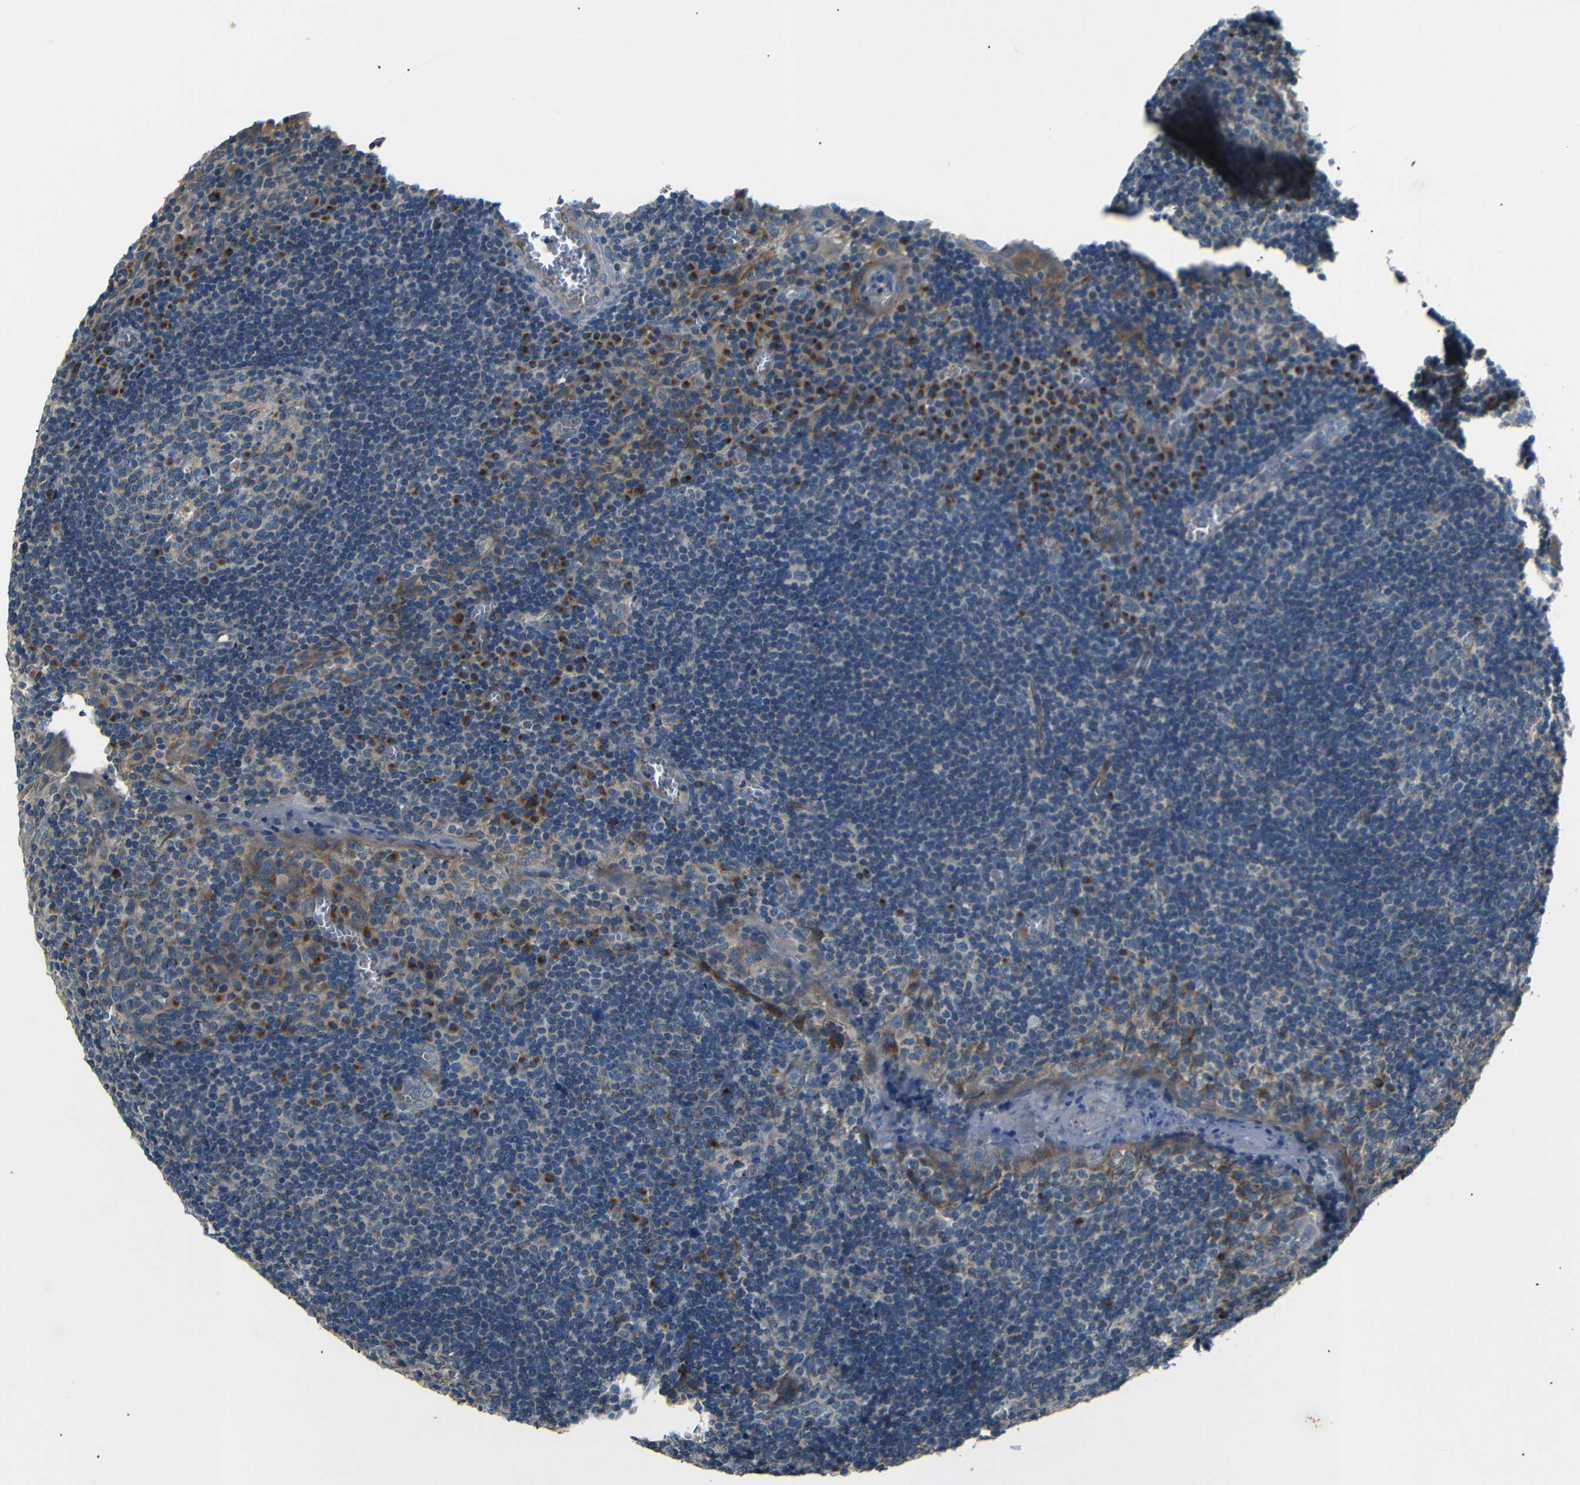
{"staining": {"intensity": "moderate", "quantity": "<25%", "location": "cytoplasmic/membranous"}, "tissue": "tonsil", "cell_type": "Germinal center cells", "image_type": "normal", "snomed": [{"axis": "morphology", "description": "Normal tissue, NOS"}, {"axis": "topography", "description": "Tonsil"}], "caption": "Normal tonsil demonstrates moderate cytoplasmic/membranous staining in about <25% of germinal center cells (DAB (3,3'-diaminobenzidine) IHC with brightfield microscopy, high magnification)..", "gene": "NETO2", "patient": {"sex": "male", "age": 37}}